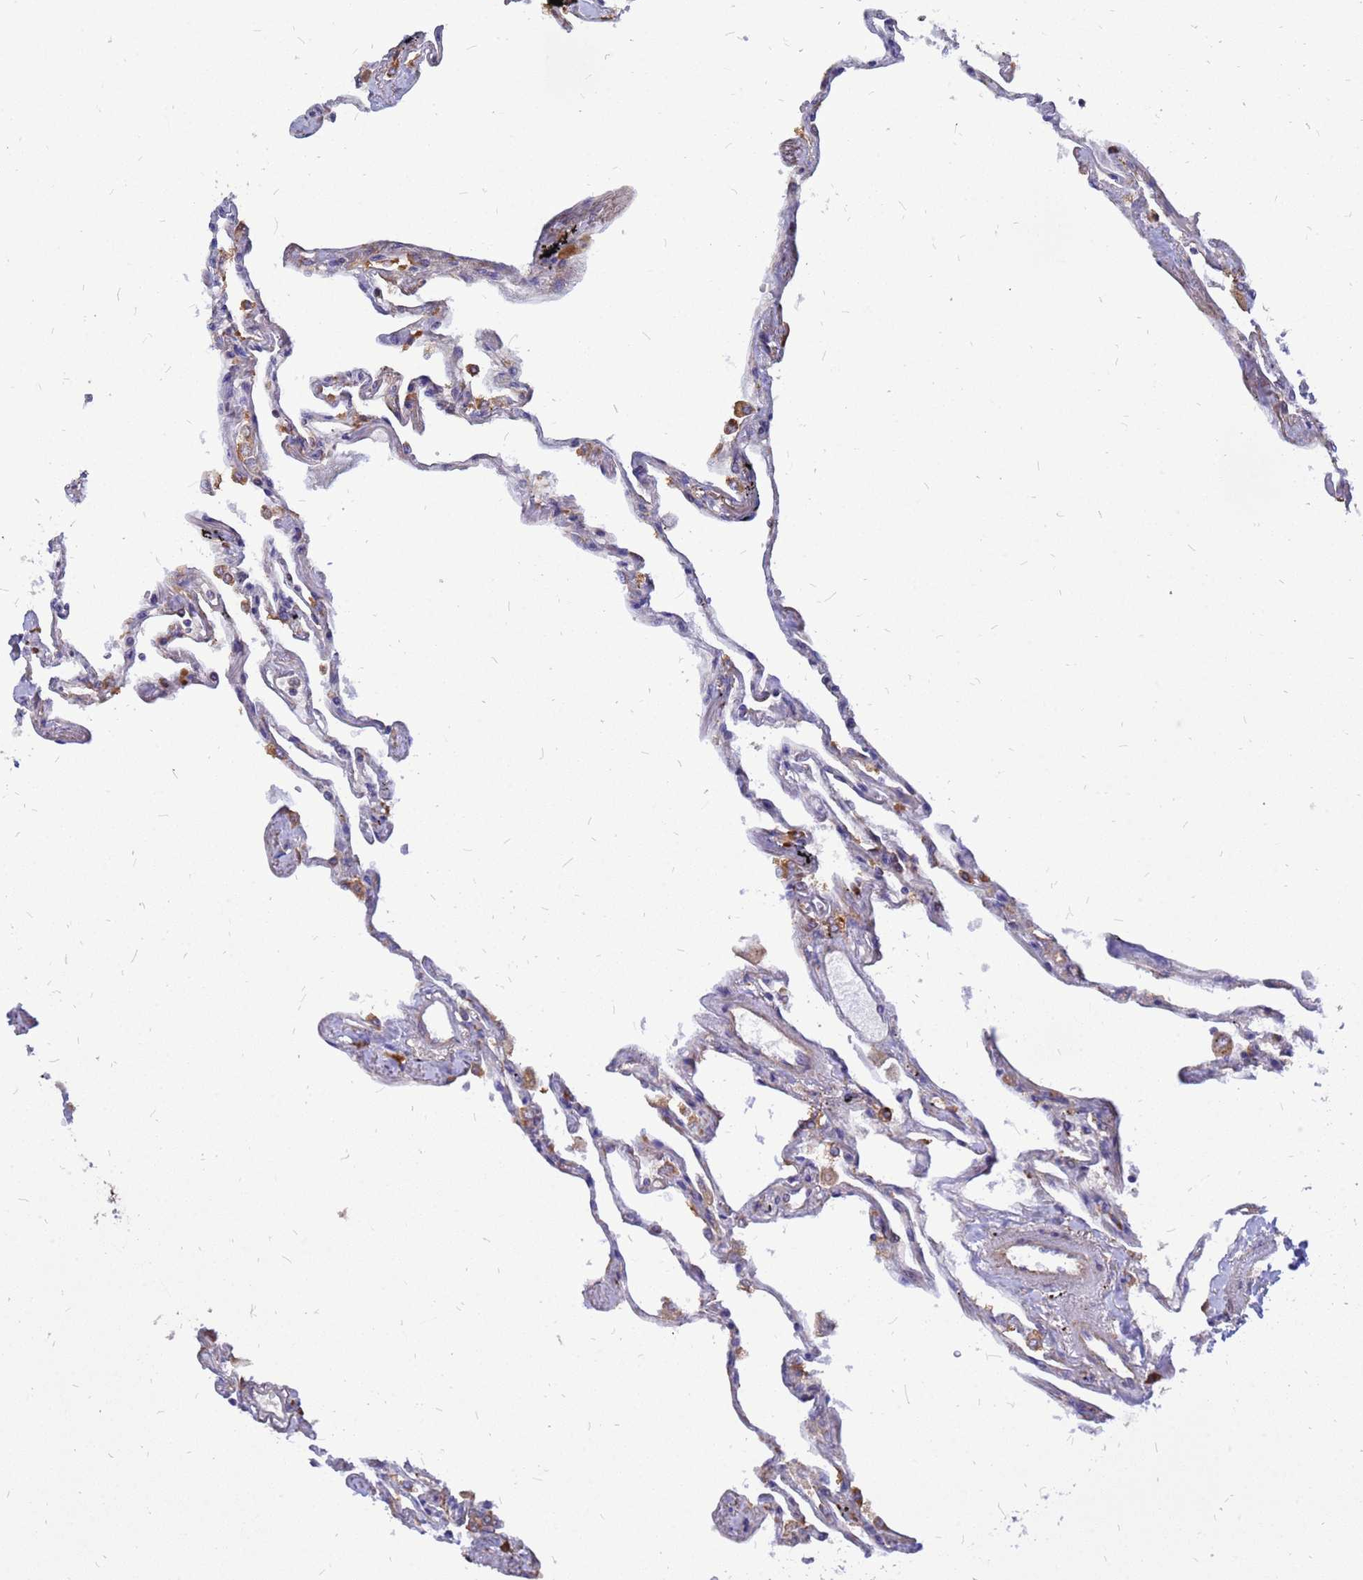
{"staining": {"intensity": "moderate", "quantity": "25%-75%", "location": "cytoplasmic/membranous"}, "tissue": "lung", "cell_type": "Alveolar cells", "image_type": "normal", "snomed": [{"axis": "morphology", "description": "Normal tissue, NOS"}, {"axis": "topography", "description": "Lung"}], "caption": "DAB immunohistochemical staining of unremarkable lung displays moderate cytoplasmic/membranous protein staining in about 25%-75% of alveolar cells. The protein of interest is stained brown, and the nuclei are stained in blue (DAB (3,3'-diaminobenzidine) IHC with brightfield microscopy, high magnification).", "gene": "RPL8", "patient": {"sex": "female", "age": 67}}